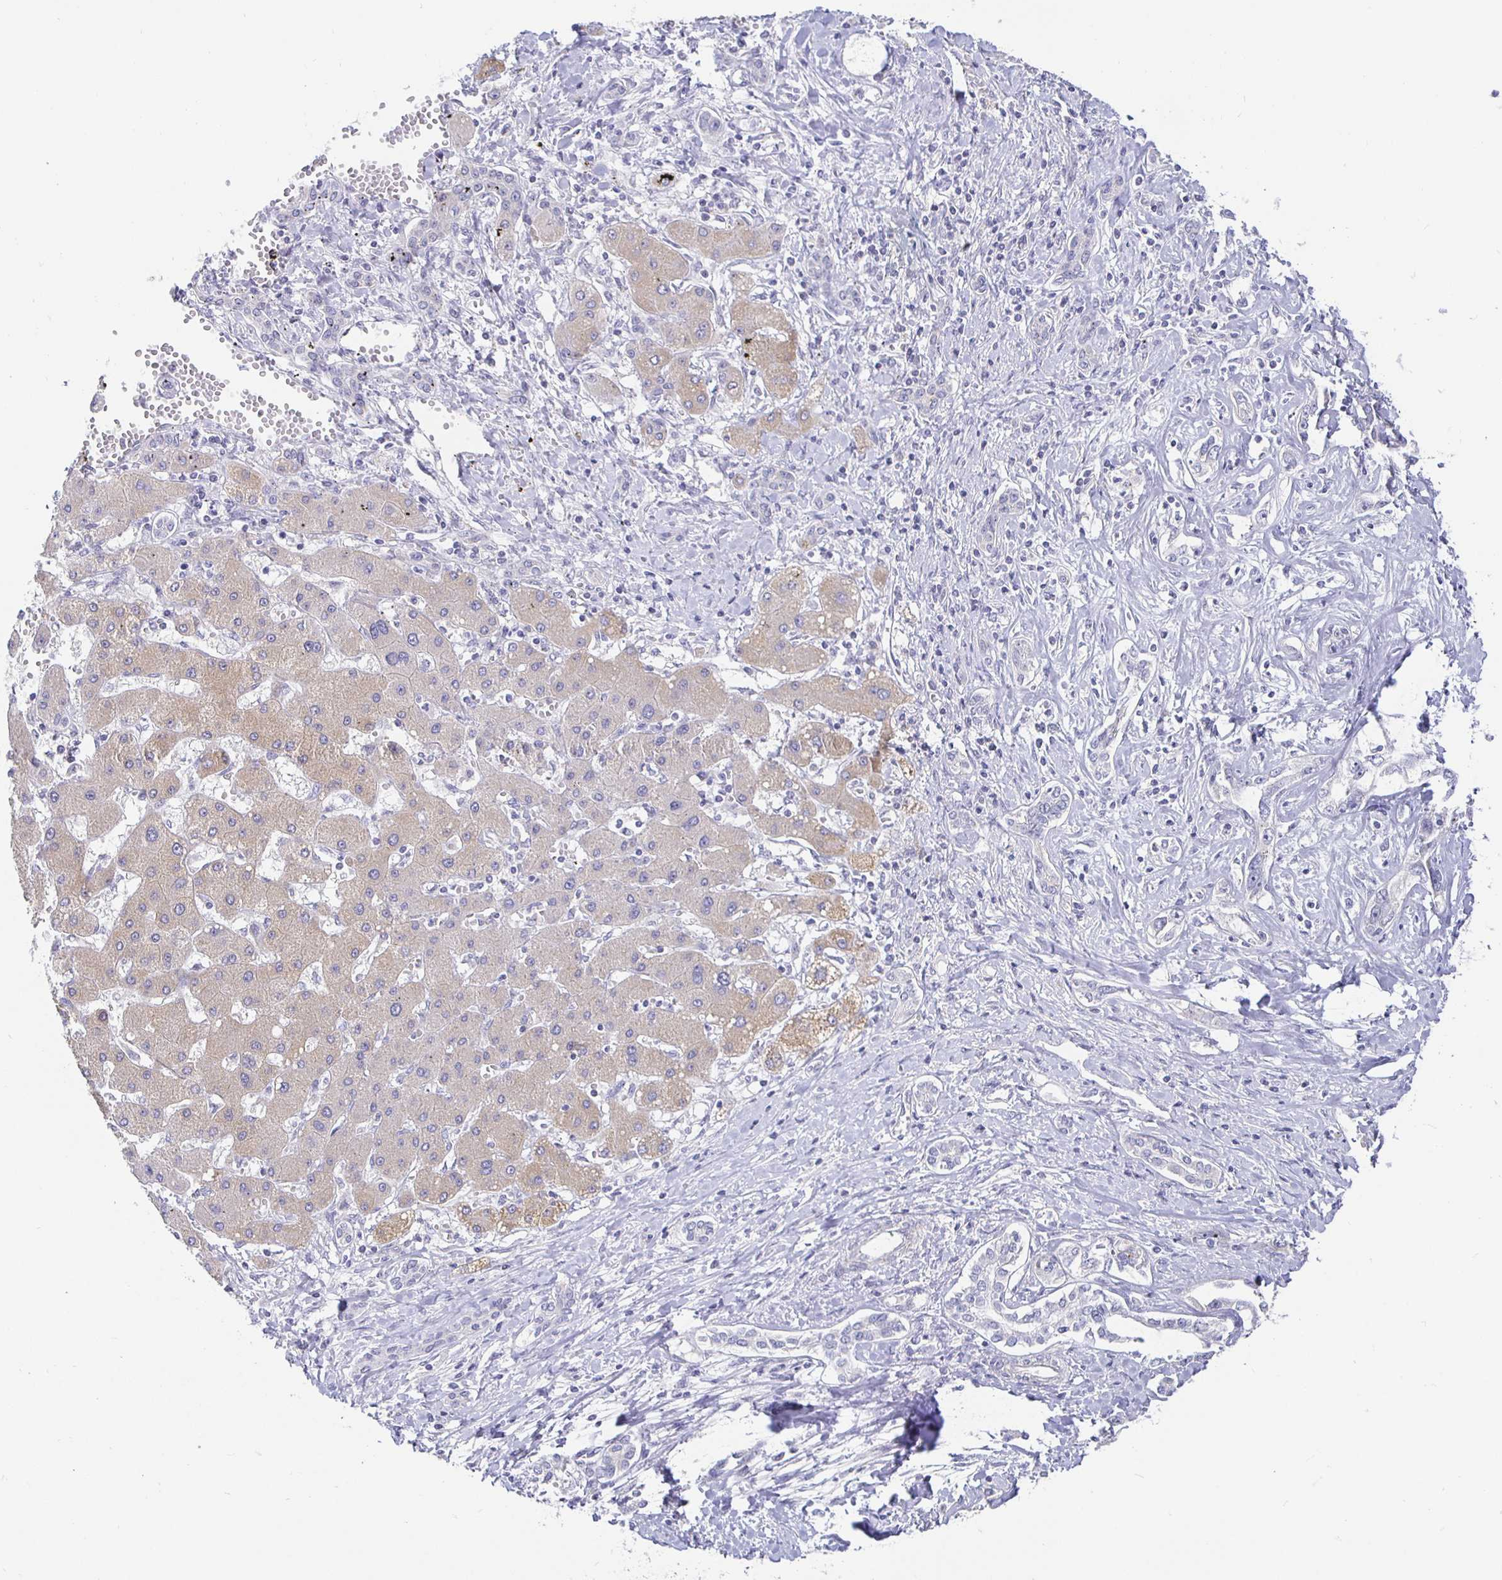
{"staining": {"intensity": "negative", "quantity": "none", "location": "none"}, "tissue": "liver cancer", "cell_type": "Tumor cells", "image_type": "cancer", "snomed": [{"axis": "morphology", "description": "Cholangiocarcinoma"}, {"axis": "topography", "description": "Liver"}], "caption": "The histopathology image displays no significant staining in tumor cells of liver cholangiocarcinoma.", "gene": "CIT", "patient": {"sex": "male", "age": 59}}